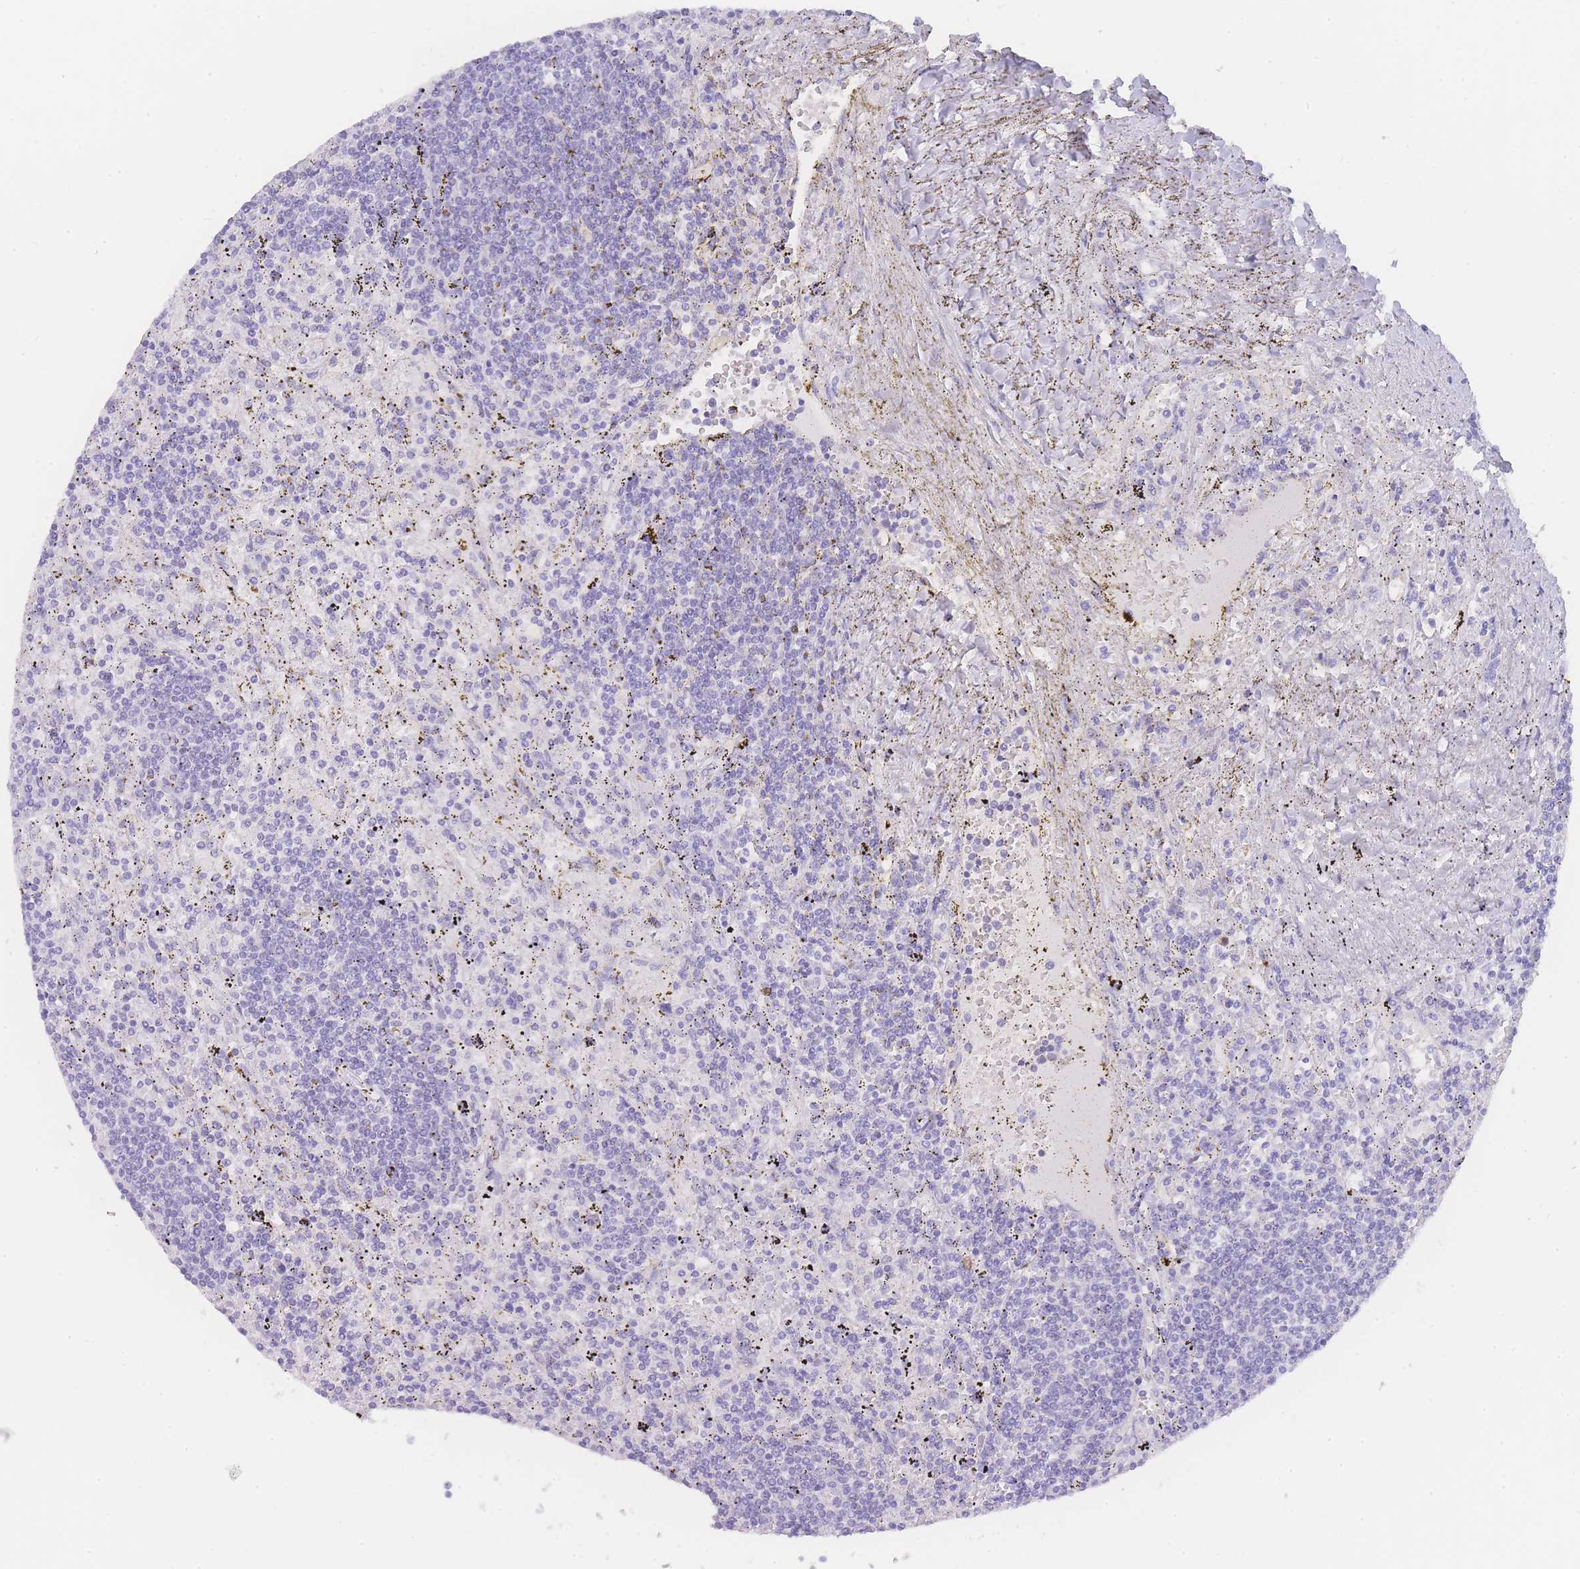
{"staining": {"intensity": "negative", "quantity": "none", "location": "none"}, "tissue": "lymphoma", "cell_type": "Tumor cells", "image_type": "cancer", "snomed": [{"axis": "morphology", "description": "Malignant lymphoma, non-Hodgkin's type, Low grade"}, {"axis": "topography", "description": "Spleen"}], "caption": "High power microscopy photomicrograph of an immunohistochemistry photomicrograph of low-grade malignant lymphoma, non-Hodgkin's type, revealing no significant staining in tumor cells. (IHC, brightfield microscopy, high magnification).", "gene": "LZTFL1", "patient": {"sex": "male", "age": 76}}